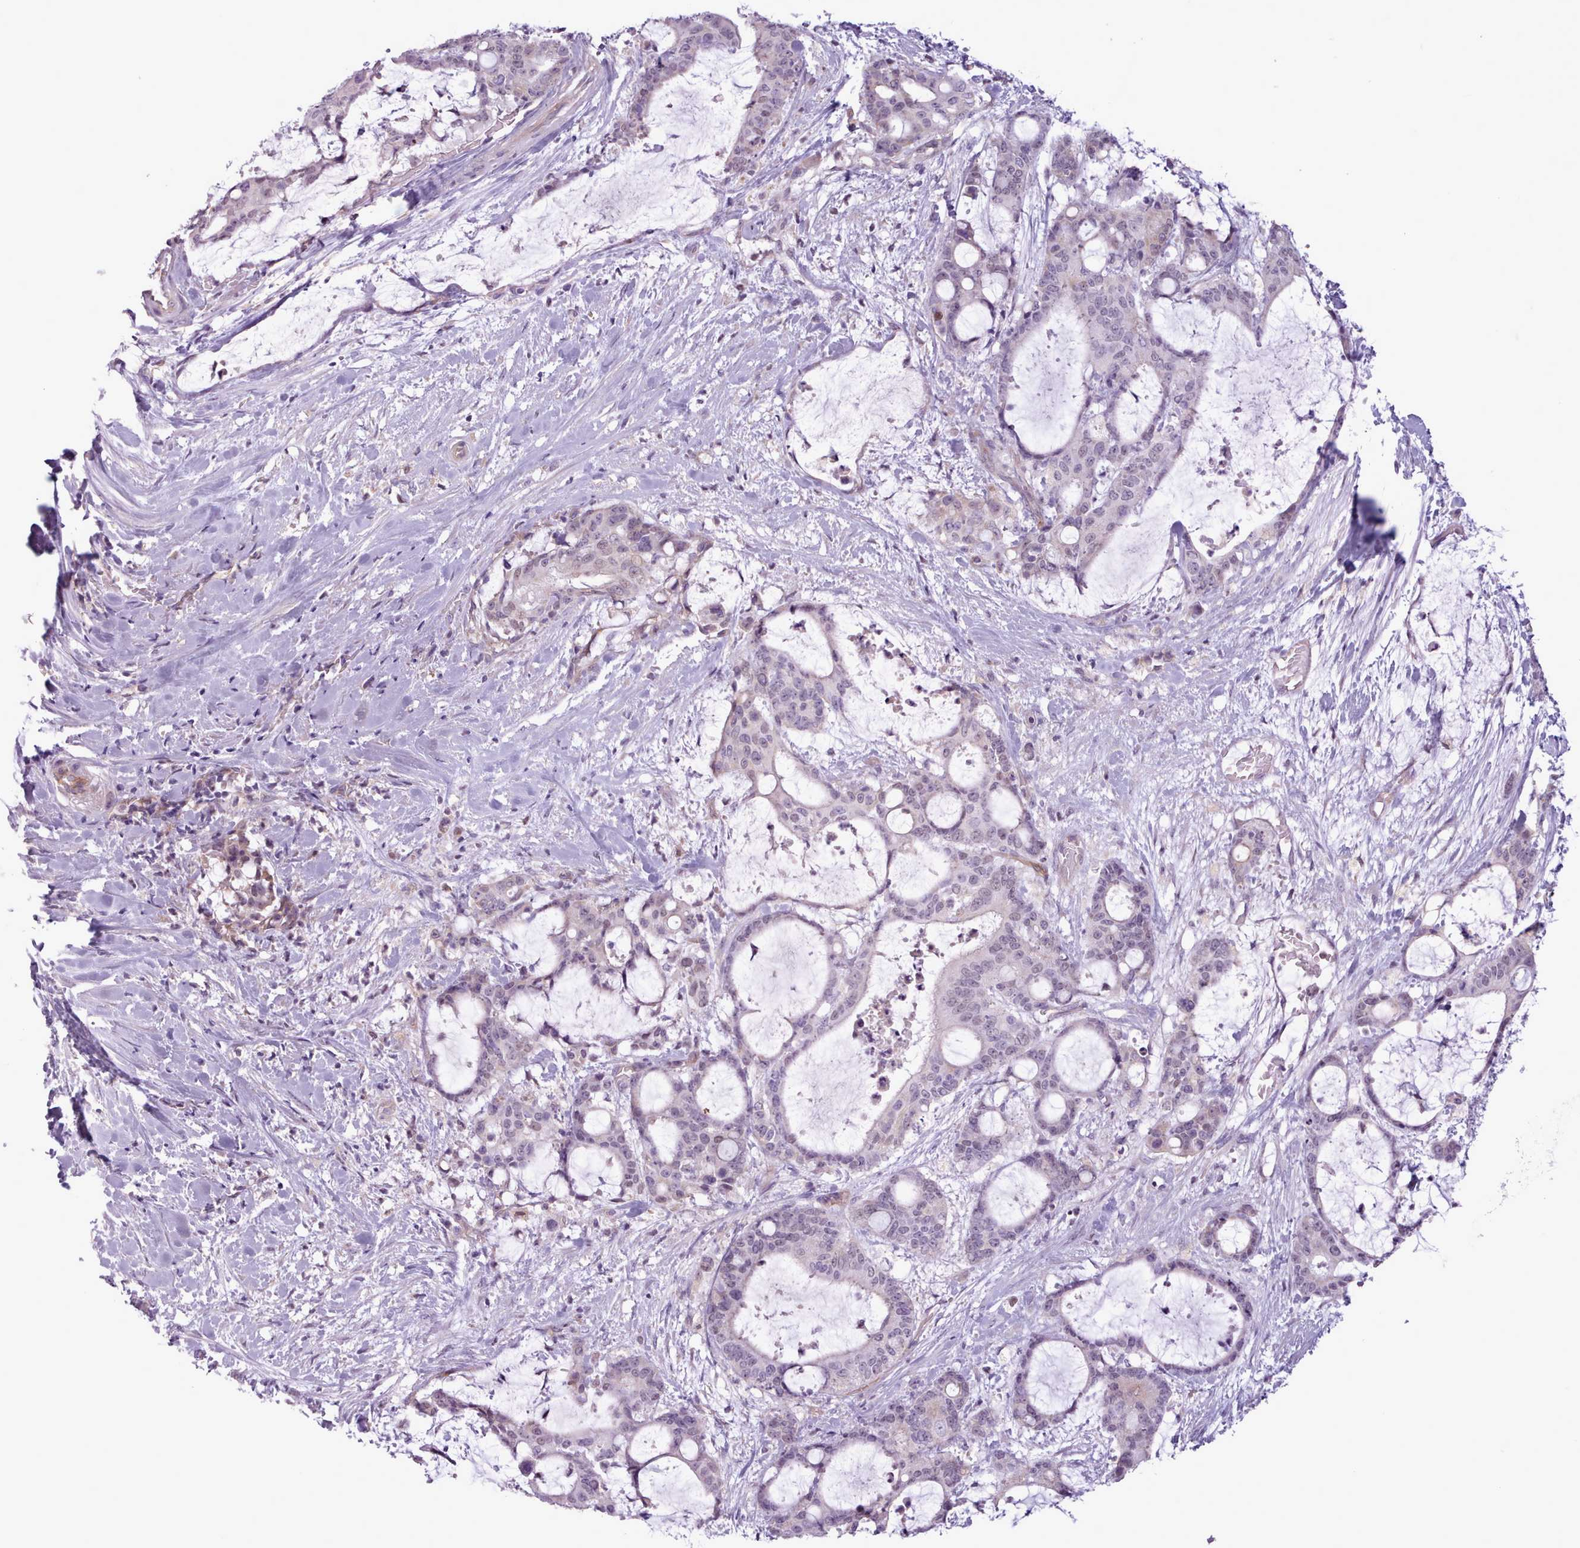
{"staining": {"intensity": "weak", "quantity": "<25%", "location": "nuclear"}, "tissue": "liver cancer", "cell_type": "Tumor cells", "image_type": "cancer", "snomed": [{"axis": "morphology", "description": "Normal tissue, NOS"}, {"axis": "morphology", "description": "Cholangiocarcinoma"}, {"axis": "topography", "description": "Liver"}, {"axis": "topography", "description": "Peripheral nerve tissue"}], "caption": "The image demonstrates no significant expression in tumor cells of liver cancer (cholangiocarcinoma). (DAB (3,3'-diaminobenzidine) immunohistochemistry (IHC) with hematoxylin counter stain).", "gene": "SLURP1", "patient": {"sex": "female", "age": 73}}